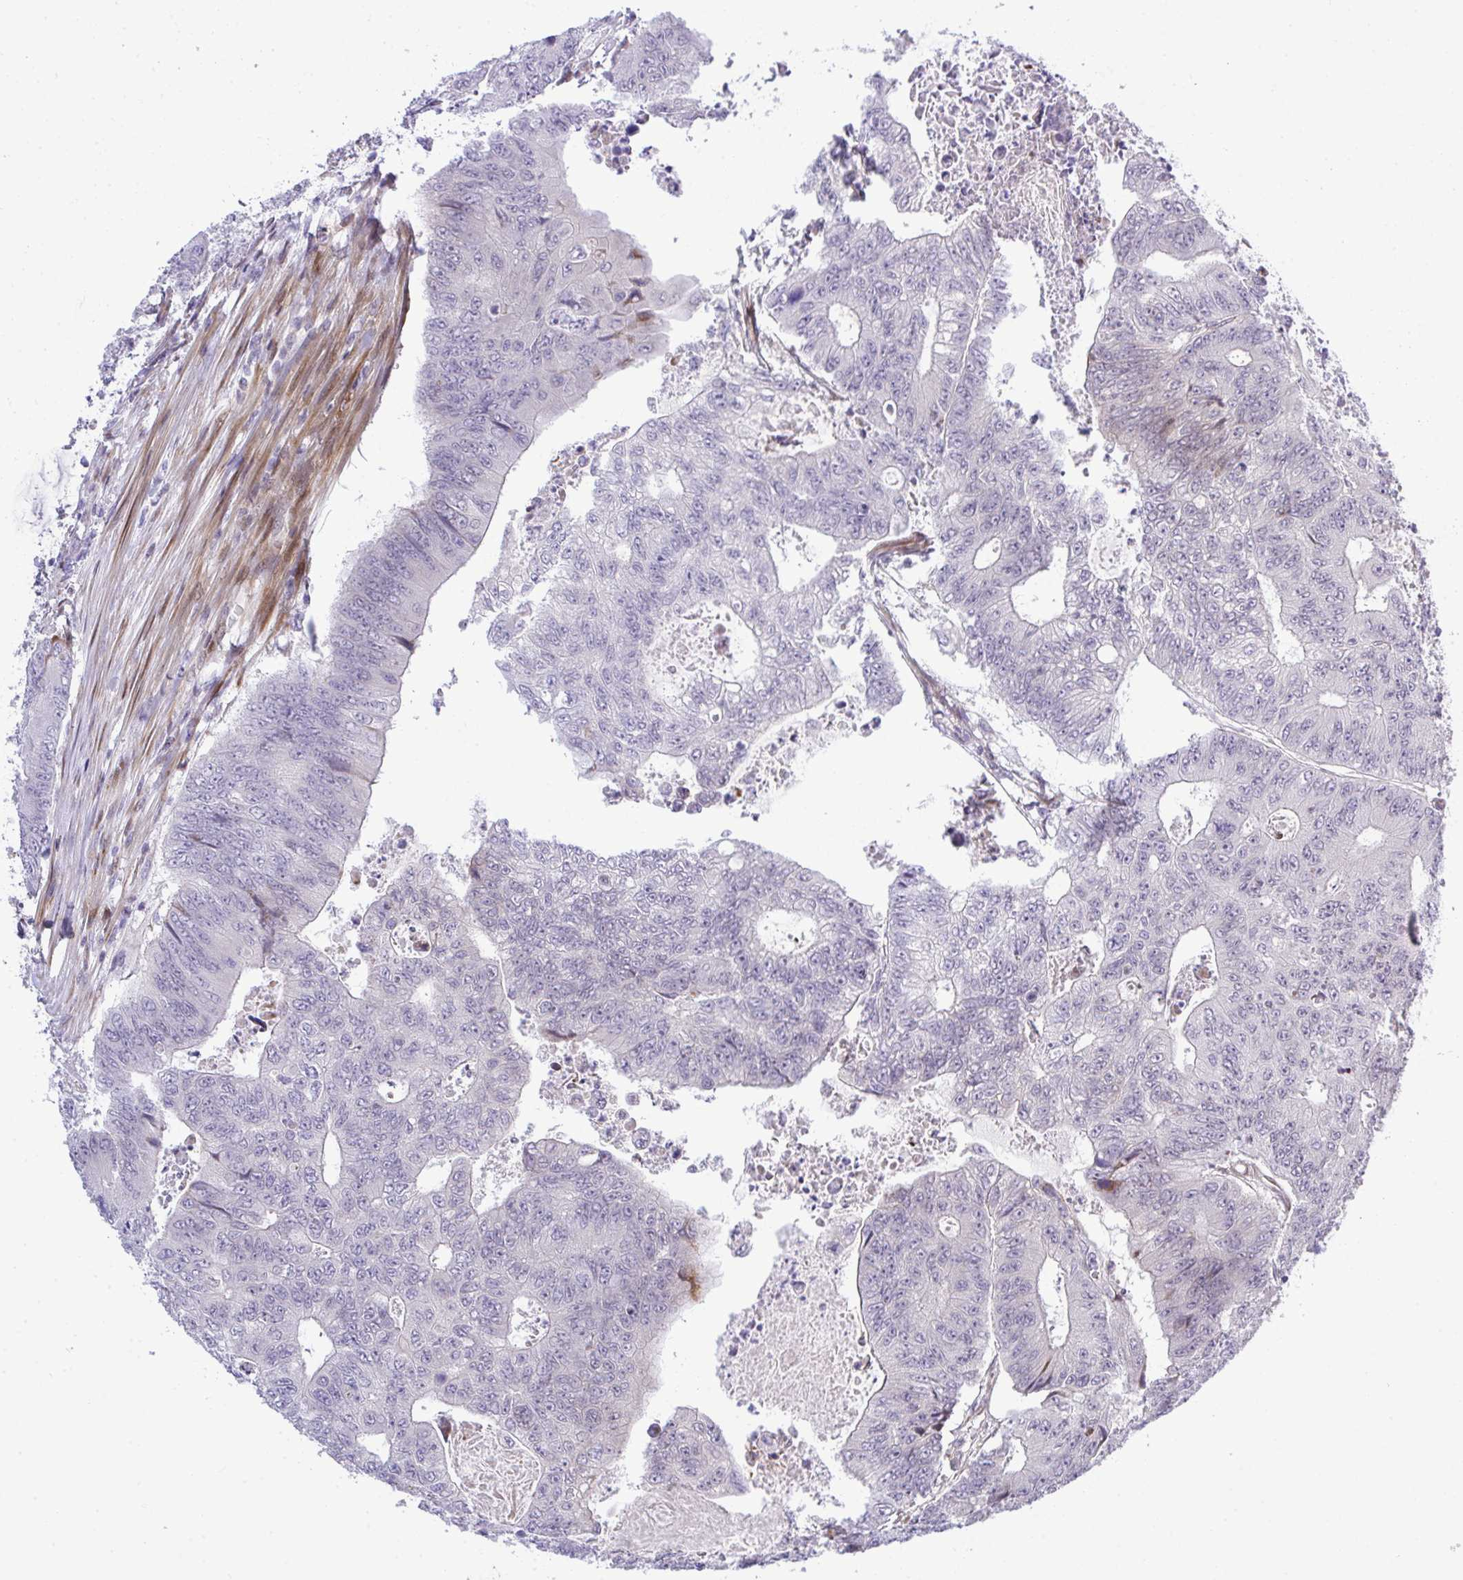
{"staining": {"intensity": "moderate", "quantity": "<25%", "location": "cytoplasmic/membranous,nuclear"}, "tissue": "colorectal cancer", "cell_type": "Tumor cells", "image_type": "cancer", "snomed": [{"axis": "morphology", "description": "Adenocarcinoma, NOS"}, {"axis": "topography", "description": "Colon"}], "caption": "Protein expression analysis of human colorectal cancer (adenocarcinoma) reveals moderate cytoplasmic/membranous and nuclear positivity in about <25% of tumor cells. (DAB IHC with brightfield microscopy, high magnification).", "gene": "CASTOR2", "patient": {"sex": "female", "age": 48}}